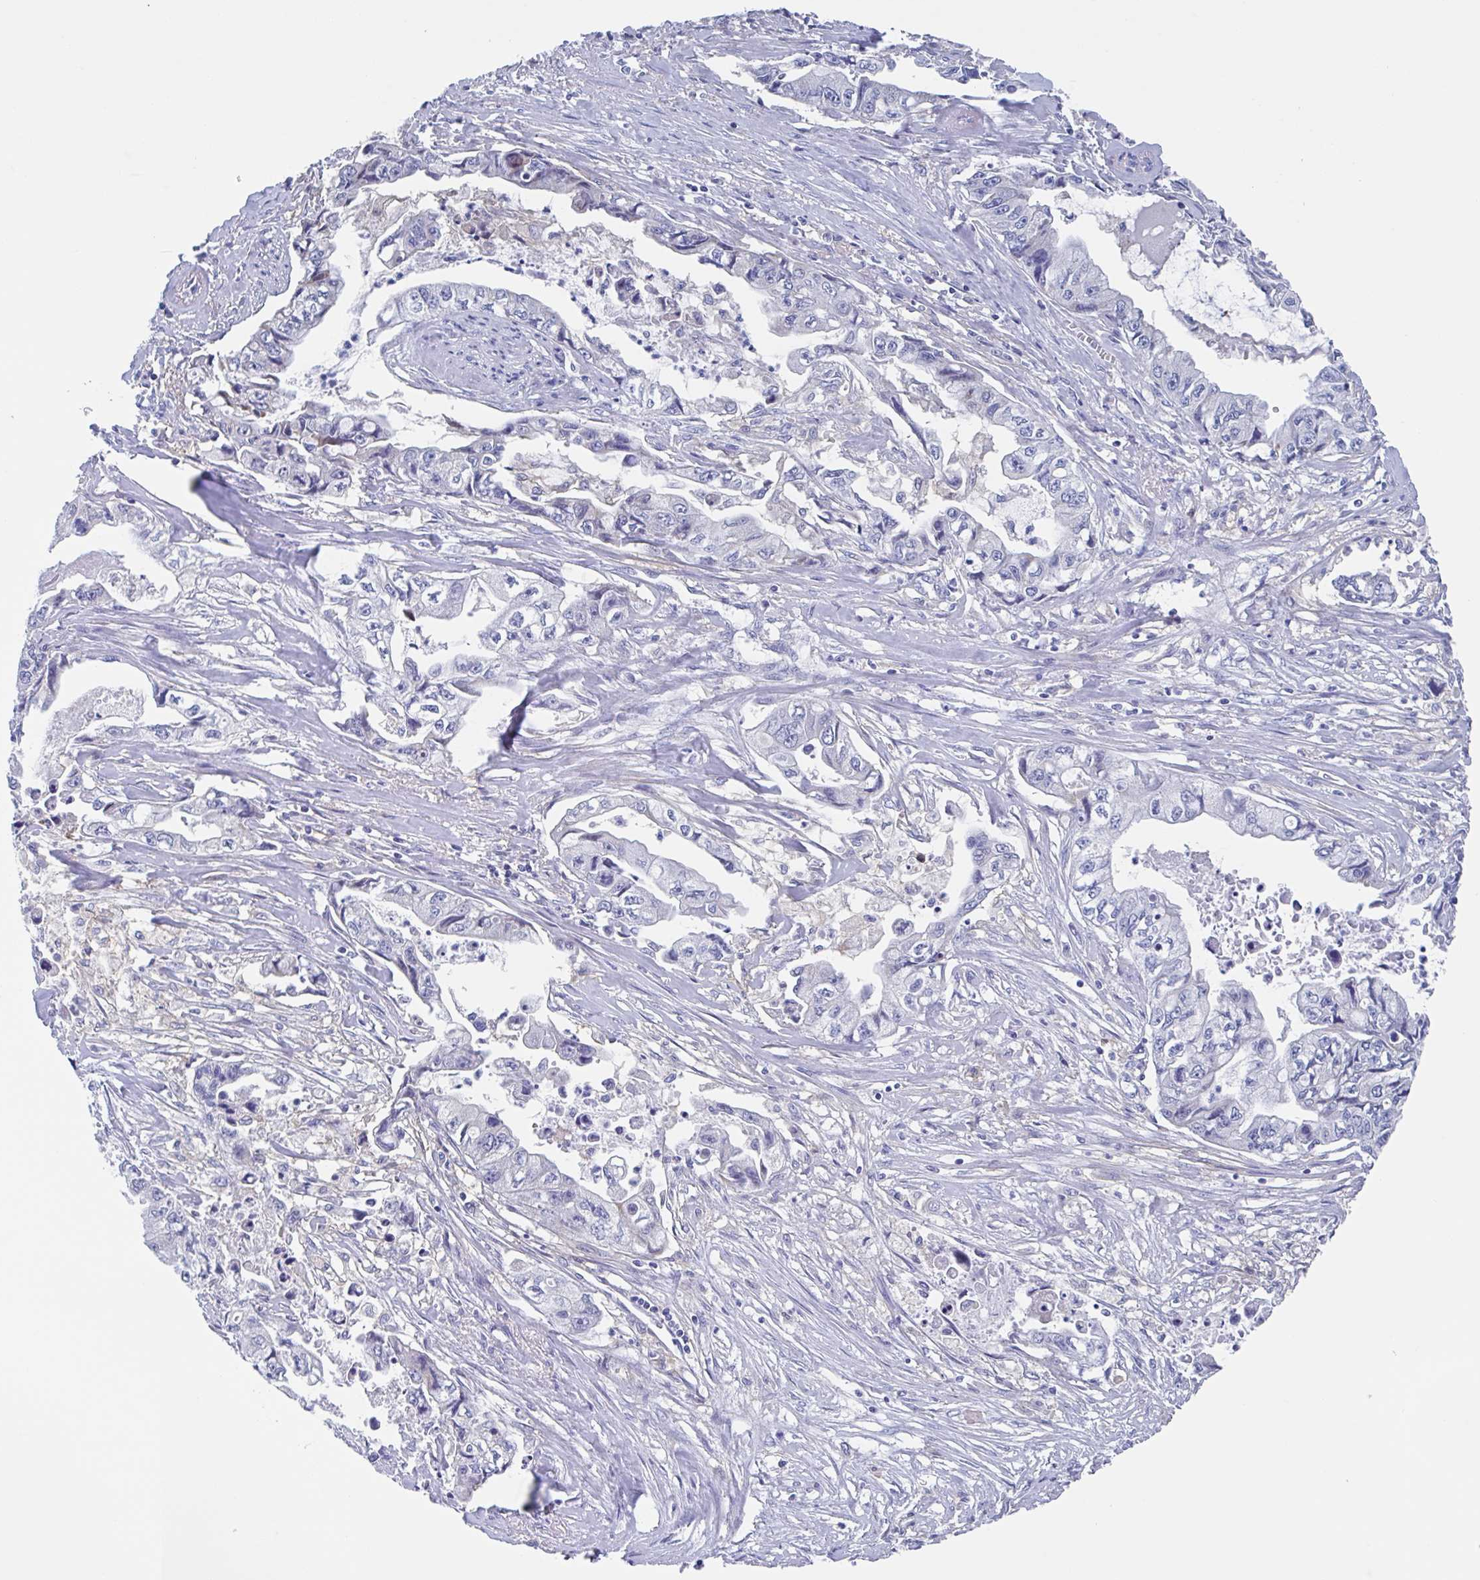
{"staining": {"intensity": "negative", "quantity": "none", "location": "none"}, "tissue": "pancreatic cancer", "cell_type": "Tumor cells", "image_type": "cancer", "snomed": [{"axis": "morphology", "description": "Adenocarcinoma, NOS"}, {"axis": "topography", "description": "Pancreas"}], "caption": "This is a image of immunohistochemistry staining of pancreatic cancer (adenocarcinoma), which shows no expression in tumor cells.", "gene": "FCGR3A", "patient": {"sex": "male", "age": 66}}